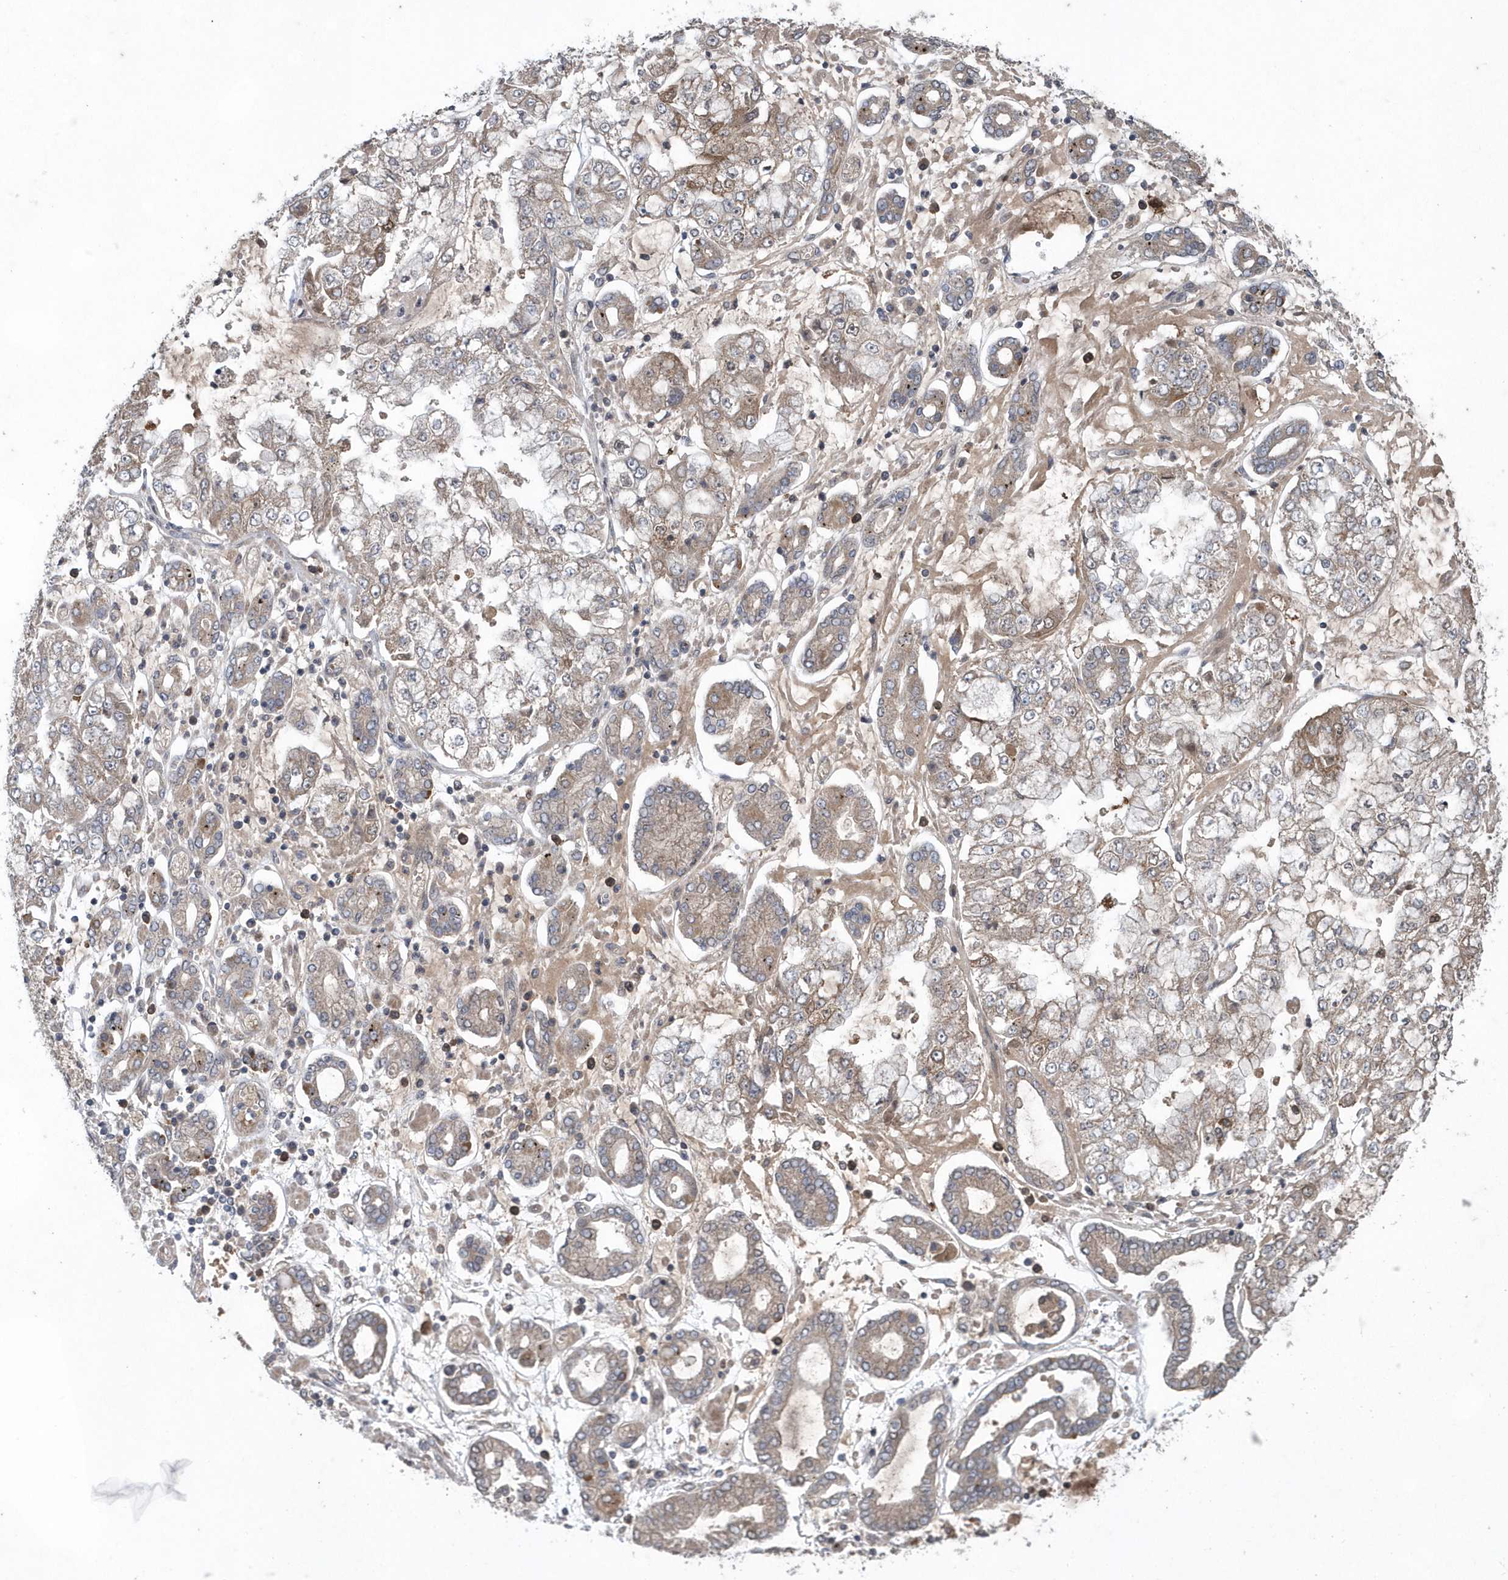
{"staining": {"intensity": "weak", "quantity": ">75%", "location": "cytoplasmic/membranous"}, "tissue": "stomach cancer", "cell_type": "Tumor cells", "image_type": "cancer", "snomed": [{"axis": "morphology", "description": "Adenocarcinoma, NOS"}, {"axis": "topography", "description": "Stomach"}], "caption": "Tumor cells exhibit low levels of weak cytoplasmic/membranous expression in about >75% of cells in human stomach cancer. (DAB (3,3'-diaminobenzidine) IHC, brown staining for protein, blue staining for nuclei).", "gene": "HMGCS1", "patient": {"sex": "male", "age": 76}}